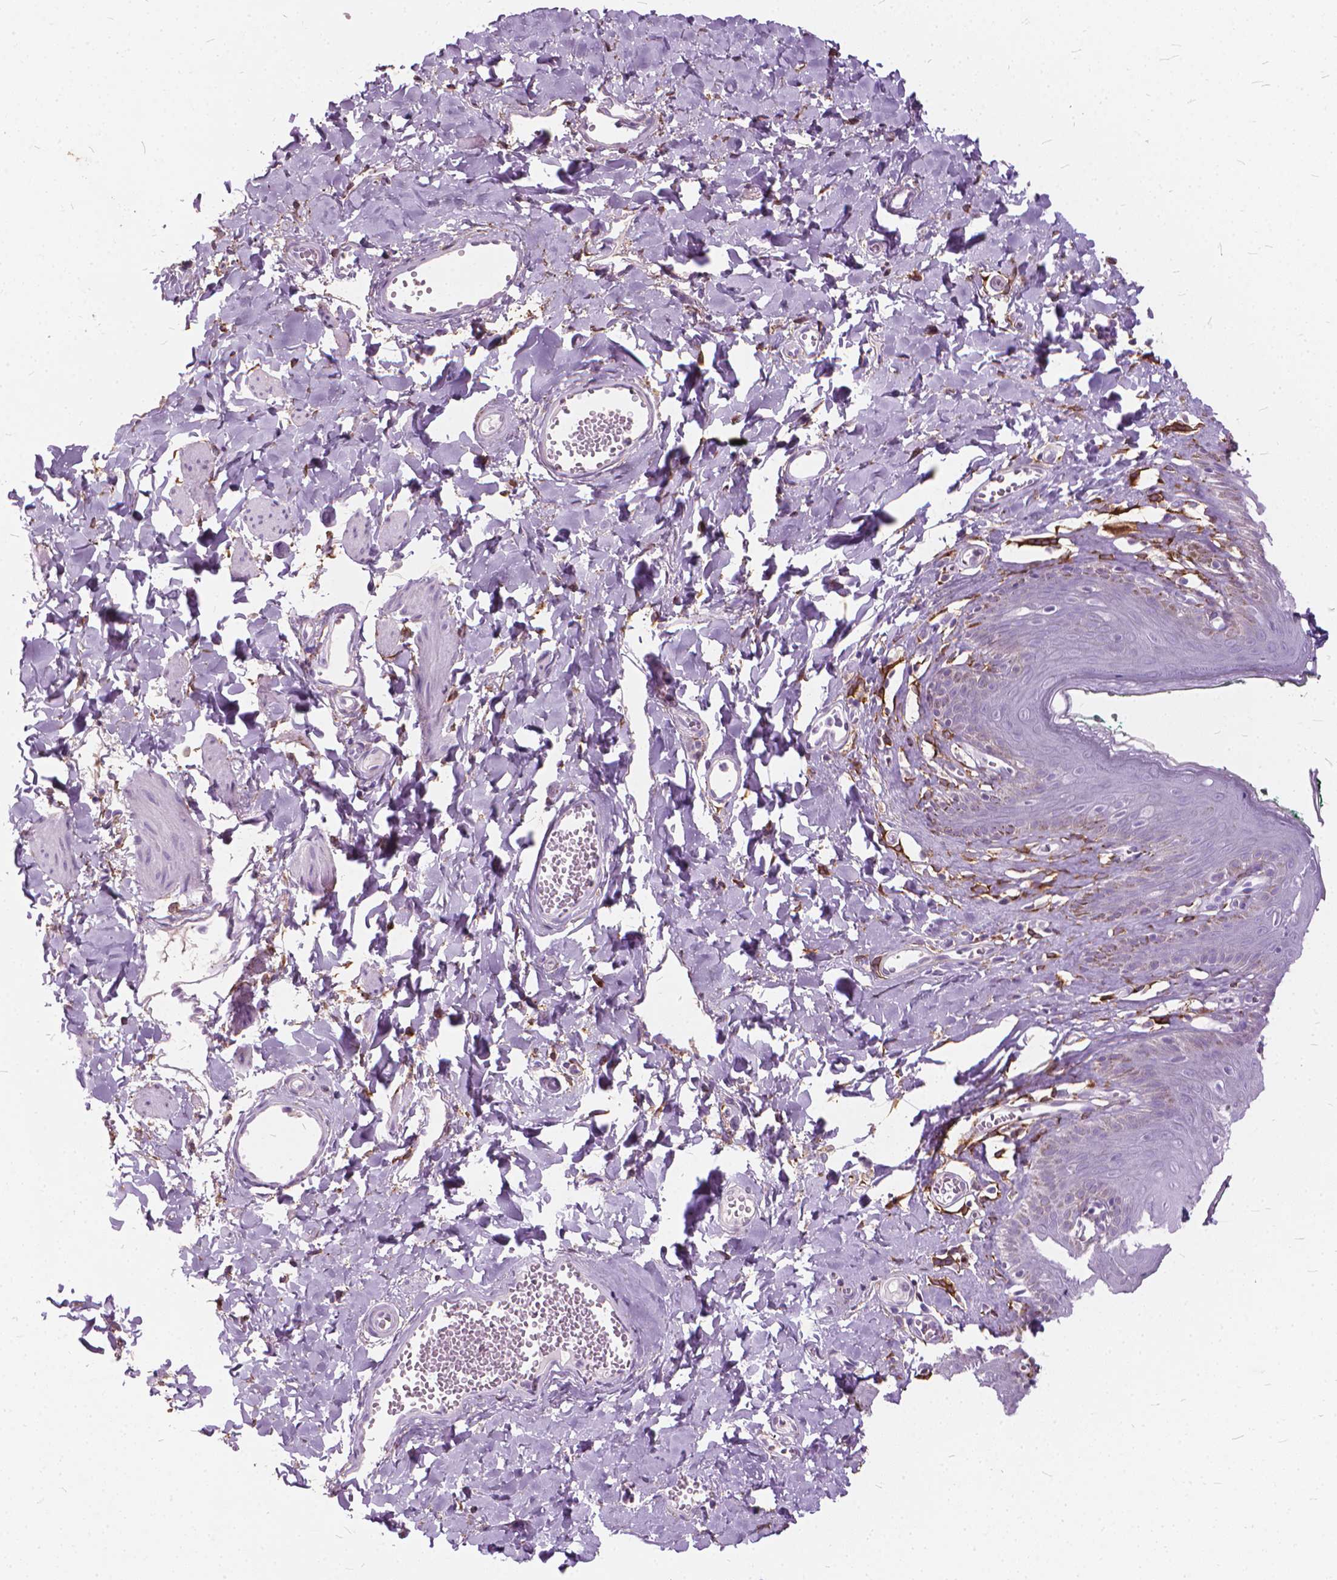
{"staining": {"intensity": "negative", "quantity": "none", "location": "none"}, "tissue": "skin", "cell_type": "Epidermal cells", "image_type": "normal", "snomed": [{"axis": "morphology", "description": "Normal tissue, NOS"}, {"axis": "topography", "description": "Vulva"}, {"axis": "topography", "description": "Peripheral nerve tissue"}], "caption": "Epidermal cells are negative for brown protein staining in unremarkable skin. (Stains: DAB immunohistochemistry with hematoxylin counter stain, Microscopy: brightfield microscopy at high magnification).", "gene": "DNM1", "patient": {"sex": "female", "age": 66}}